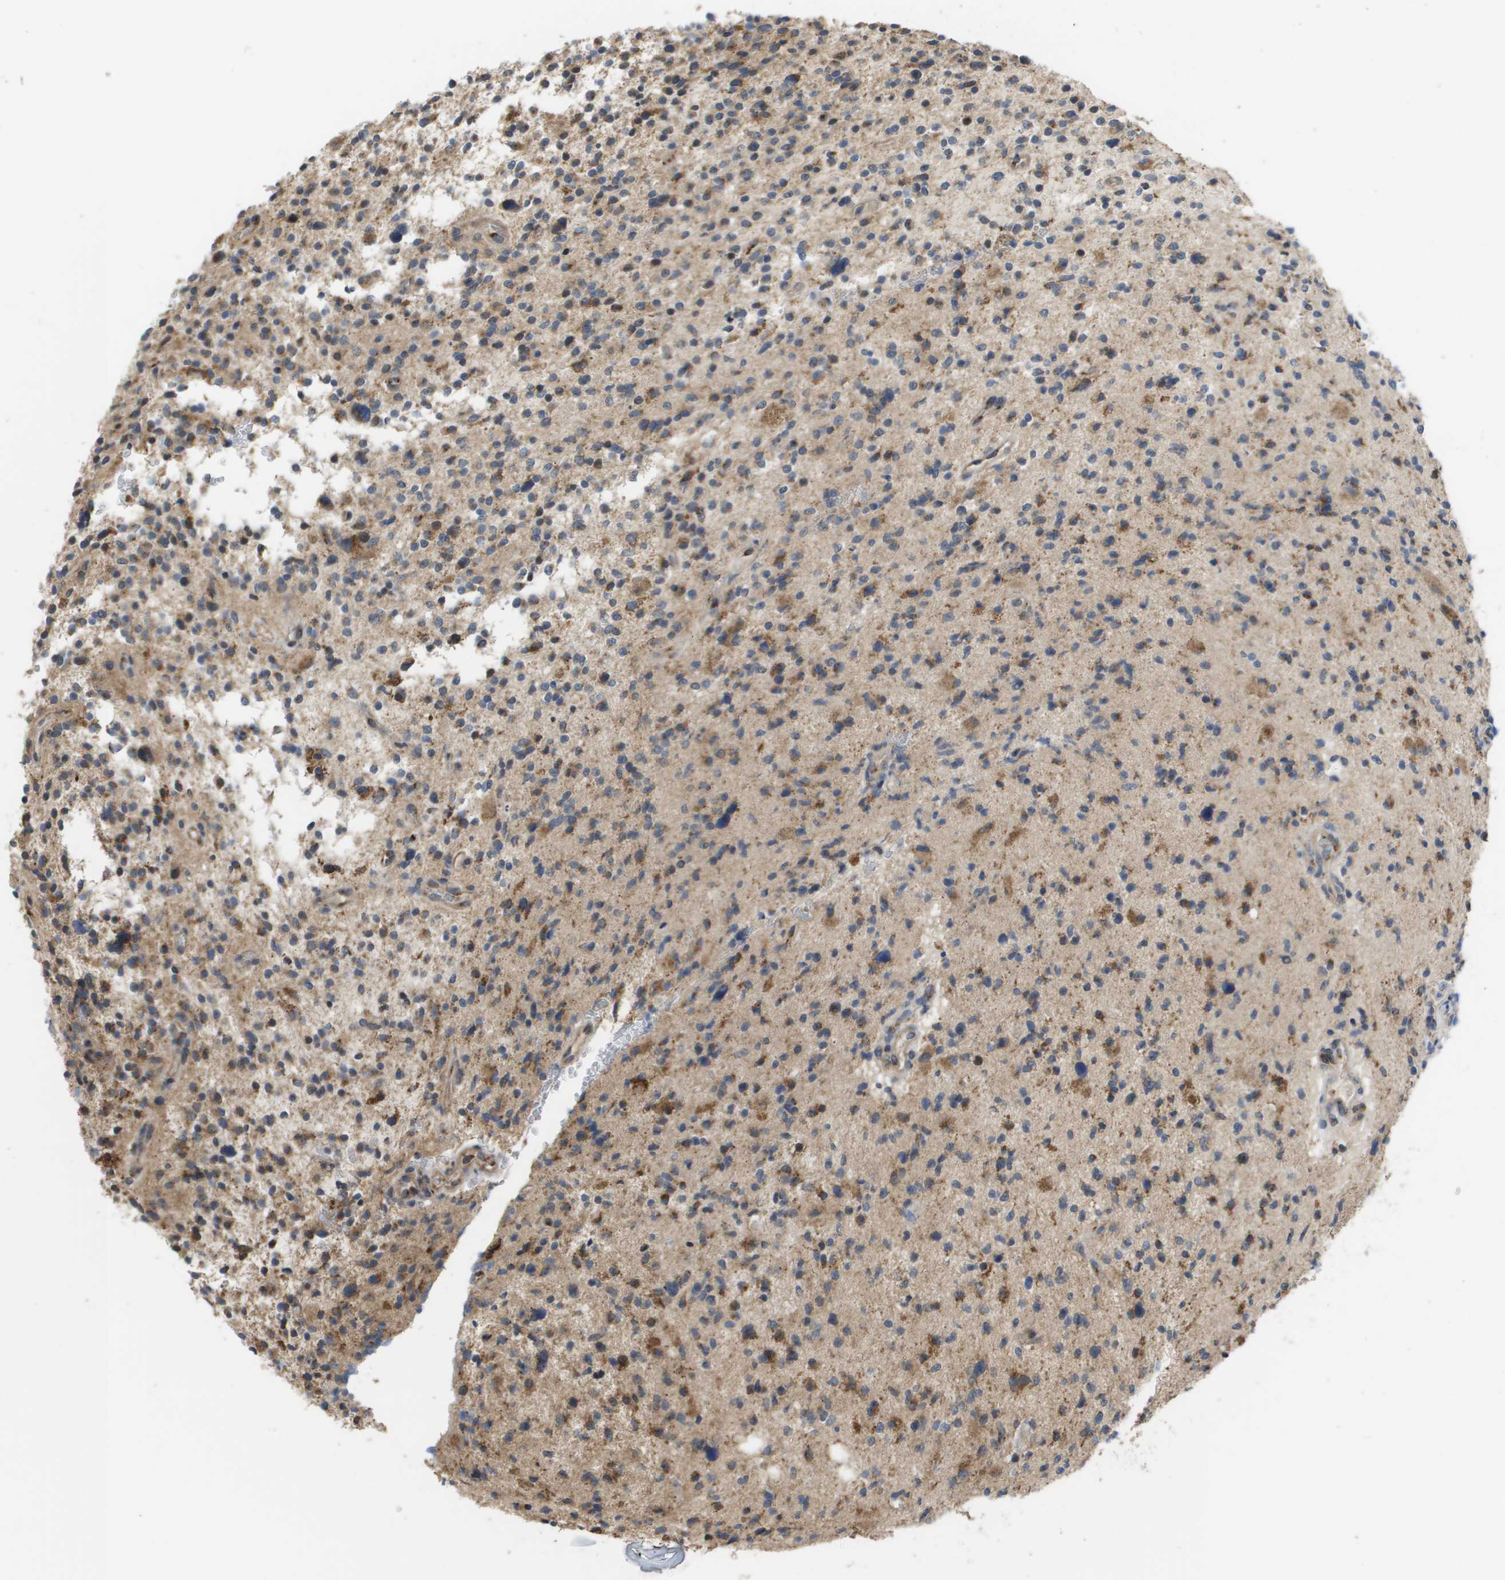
{"staining": {"intensity": "moderate", "quantity": "25%-75%", "location": "cytoplasmic/membranous"}, "tissue": "glioma", "cell_type": "Tumor cells", "image_type": "cancer", "snomed": [{"axis": "morphology", "description": "Glioma, malignant, High grade"}, {"axis": "topography", "description": "Brain"}], "caption": "An immunohistochemistry histopathology image of tumor tissue is shown. Protein staining in brown labels moderate cytoplasmic/membranous positivity in glioma within tumor cells.", "gene": "PCK1", "patient": {"sex": "male", "age": 48}}